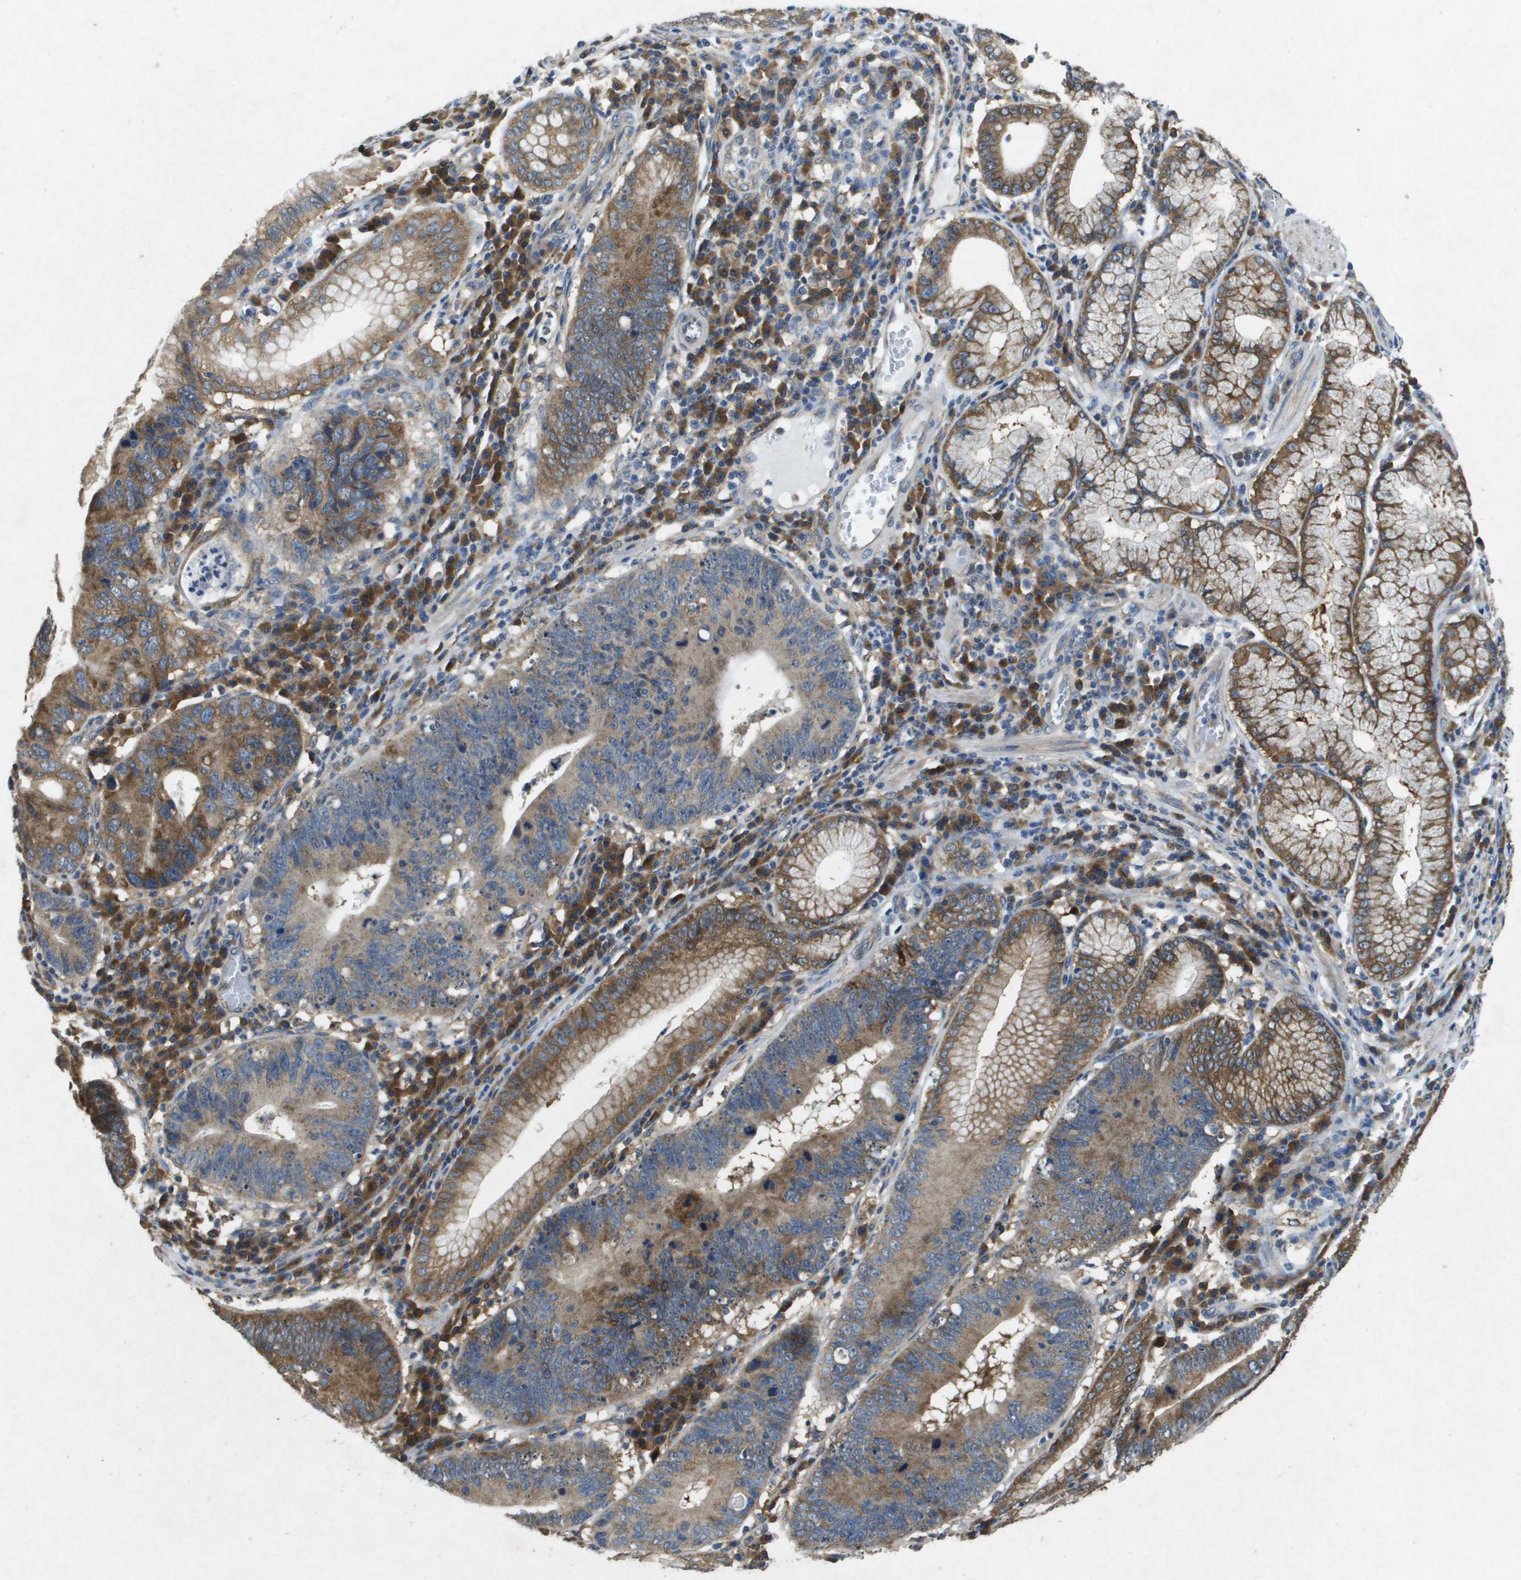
{"staining": {"intensity": "moderate", "quantity": ">75%", "location": "cytoplasmic/membranous"}, "tissue": "stomach cancer", "cell_type": "Tumor cells", "image_type": "cancer", "snomed": [{"axis": "morphology", "description": "Adenocarcinoma, NOS"}, {"axis": "topography", "description": "Stomach"}], "caption": "Immunohistochemistry of human stomach cancer (adenocarcinoma) reveals medium levels of moderate cytoplasmic/membranous positivity in about >75% of tumor cells.", "gene": "PTPRT", "patient": {"sex": "male", "age": 59}}